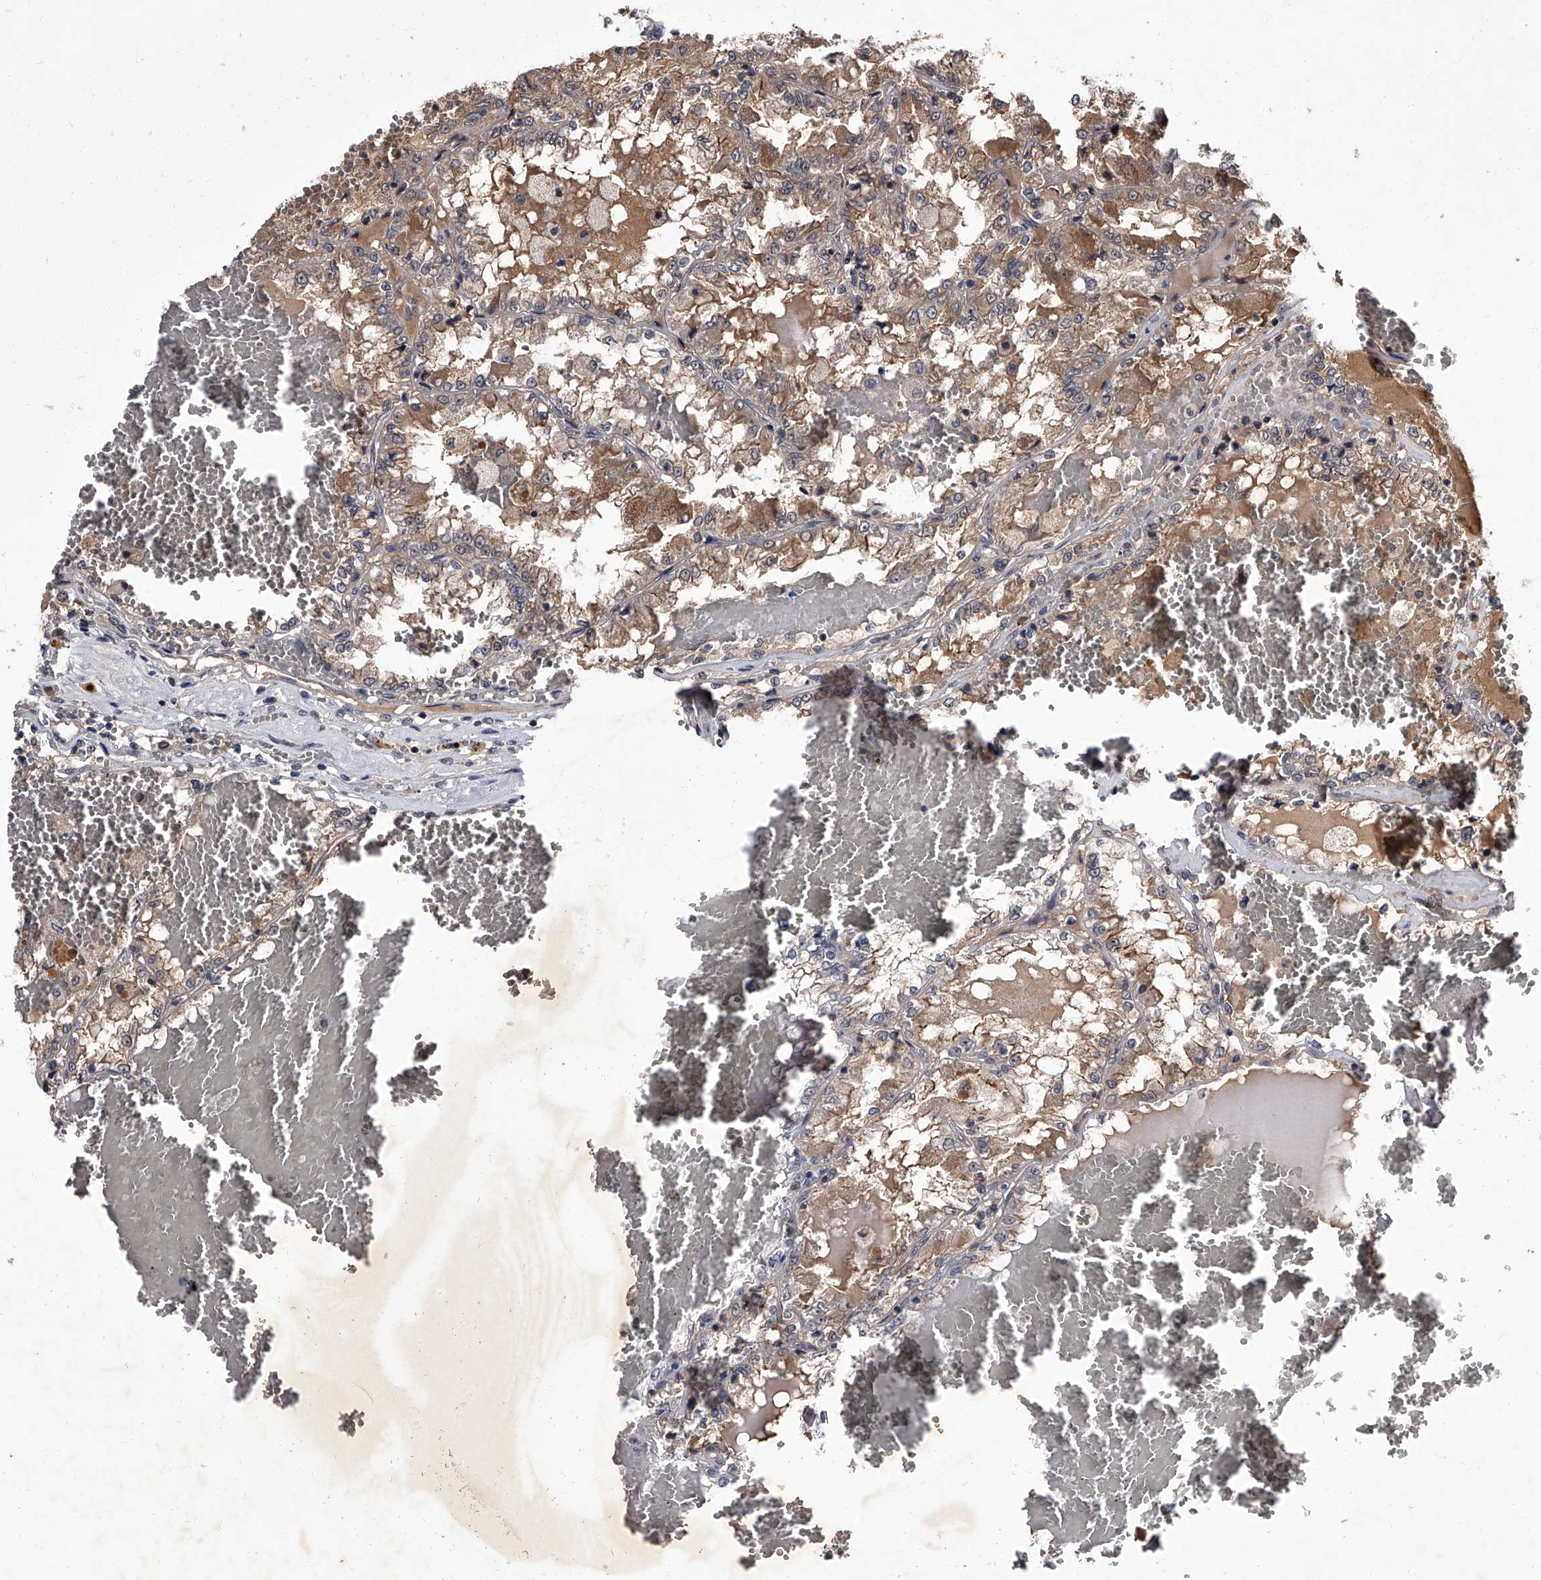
{"staining": {"intensity": "weak", "quantity": "25%-75%", "location": "cytoplasmic/membranous"}, "tissue": "renal cancer", "cell_type": "Tumor cells", "image_type": "cancer", "snomed": [{"axis": "morphology", "description": "Adenocarcinoma, NOS"}, {"axis": "topography", "description": "Kidney"}], "caption": "A high-resolution photomicrograph shows immunohistochemistry staining of renal adenocarcinoma, which displays weak cytoplasmic/membranous staining in approximately 25%-75% of tumor cells.", "gene": "SLC18B1", "patient": {"sex": "female", "age": 56}}